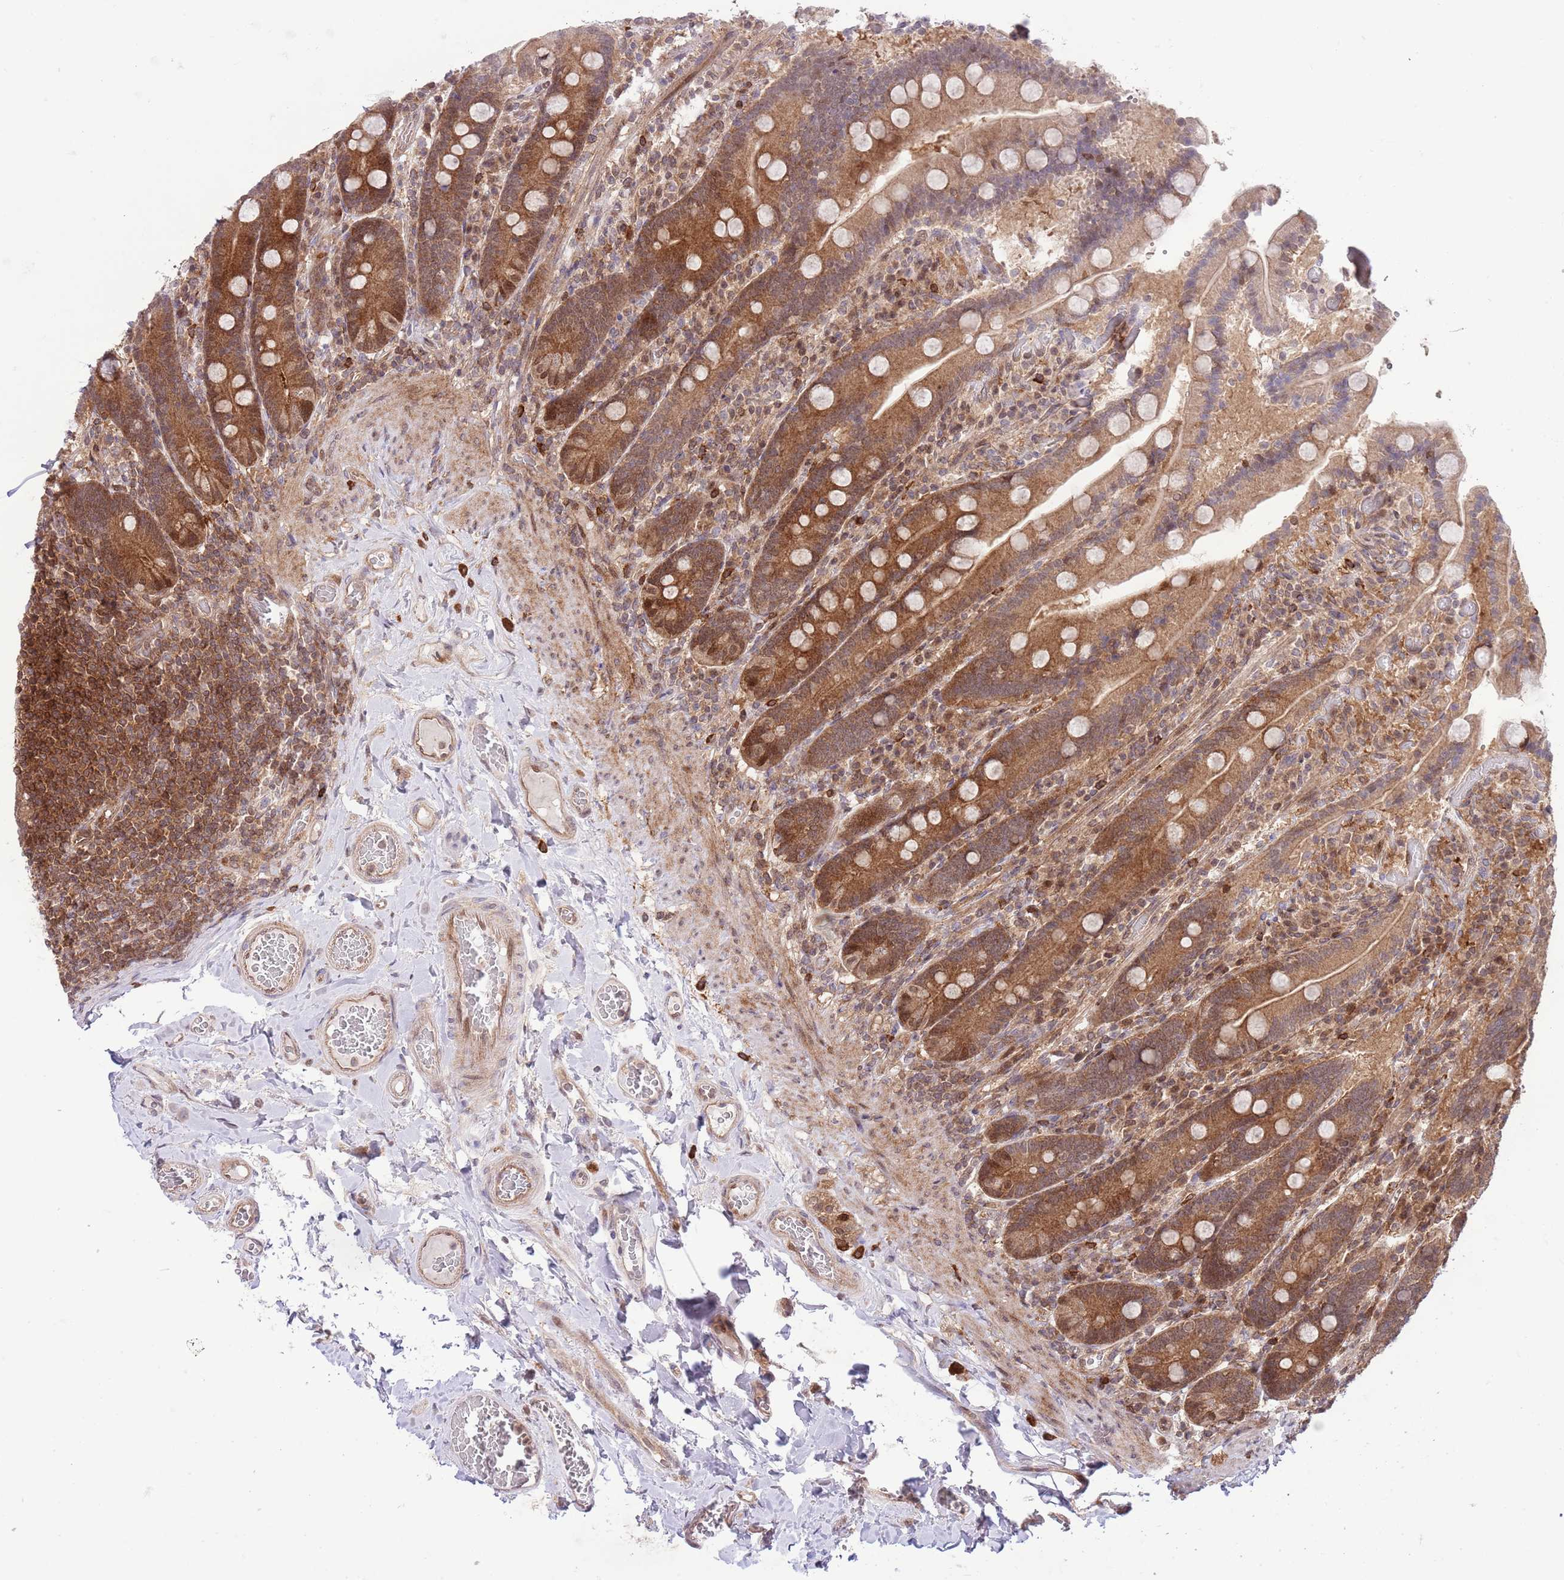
{"staining": {"intensity": "moderate", "quantity": ">75%", "location": "cytoplasmic/membranous"}, "tissue": "duodenum", "cell_type": "Glandular cells", "image_type": "normal", "snomed": [{"axis": "morphology", "description": "Normal tissue, NOS"}, {"axis": "topography", "description": "Duodenum"}], "caption": "Brown immunohistochemical staining in benign duodenum displays moderate cytoplasmic/membranous positivity in approximately >75% of glandular cells.", "gene": "HDHD2", "patient": {"sex": "female", "age": 62}}